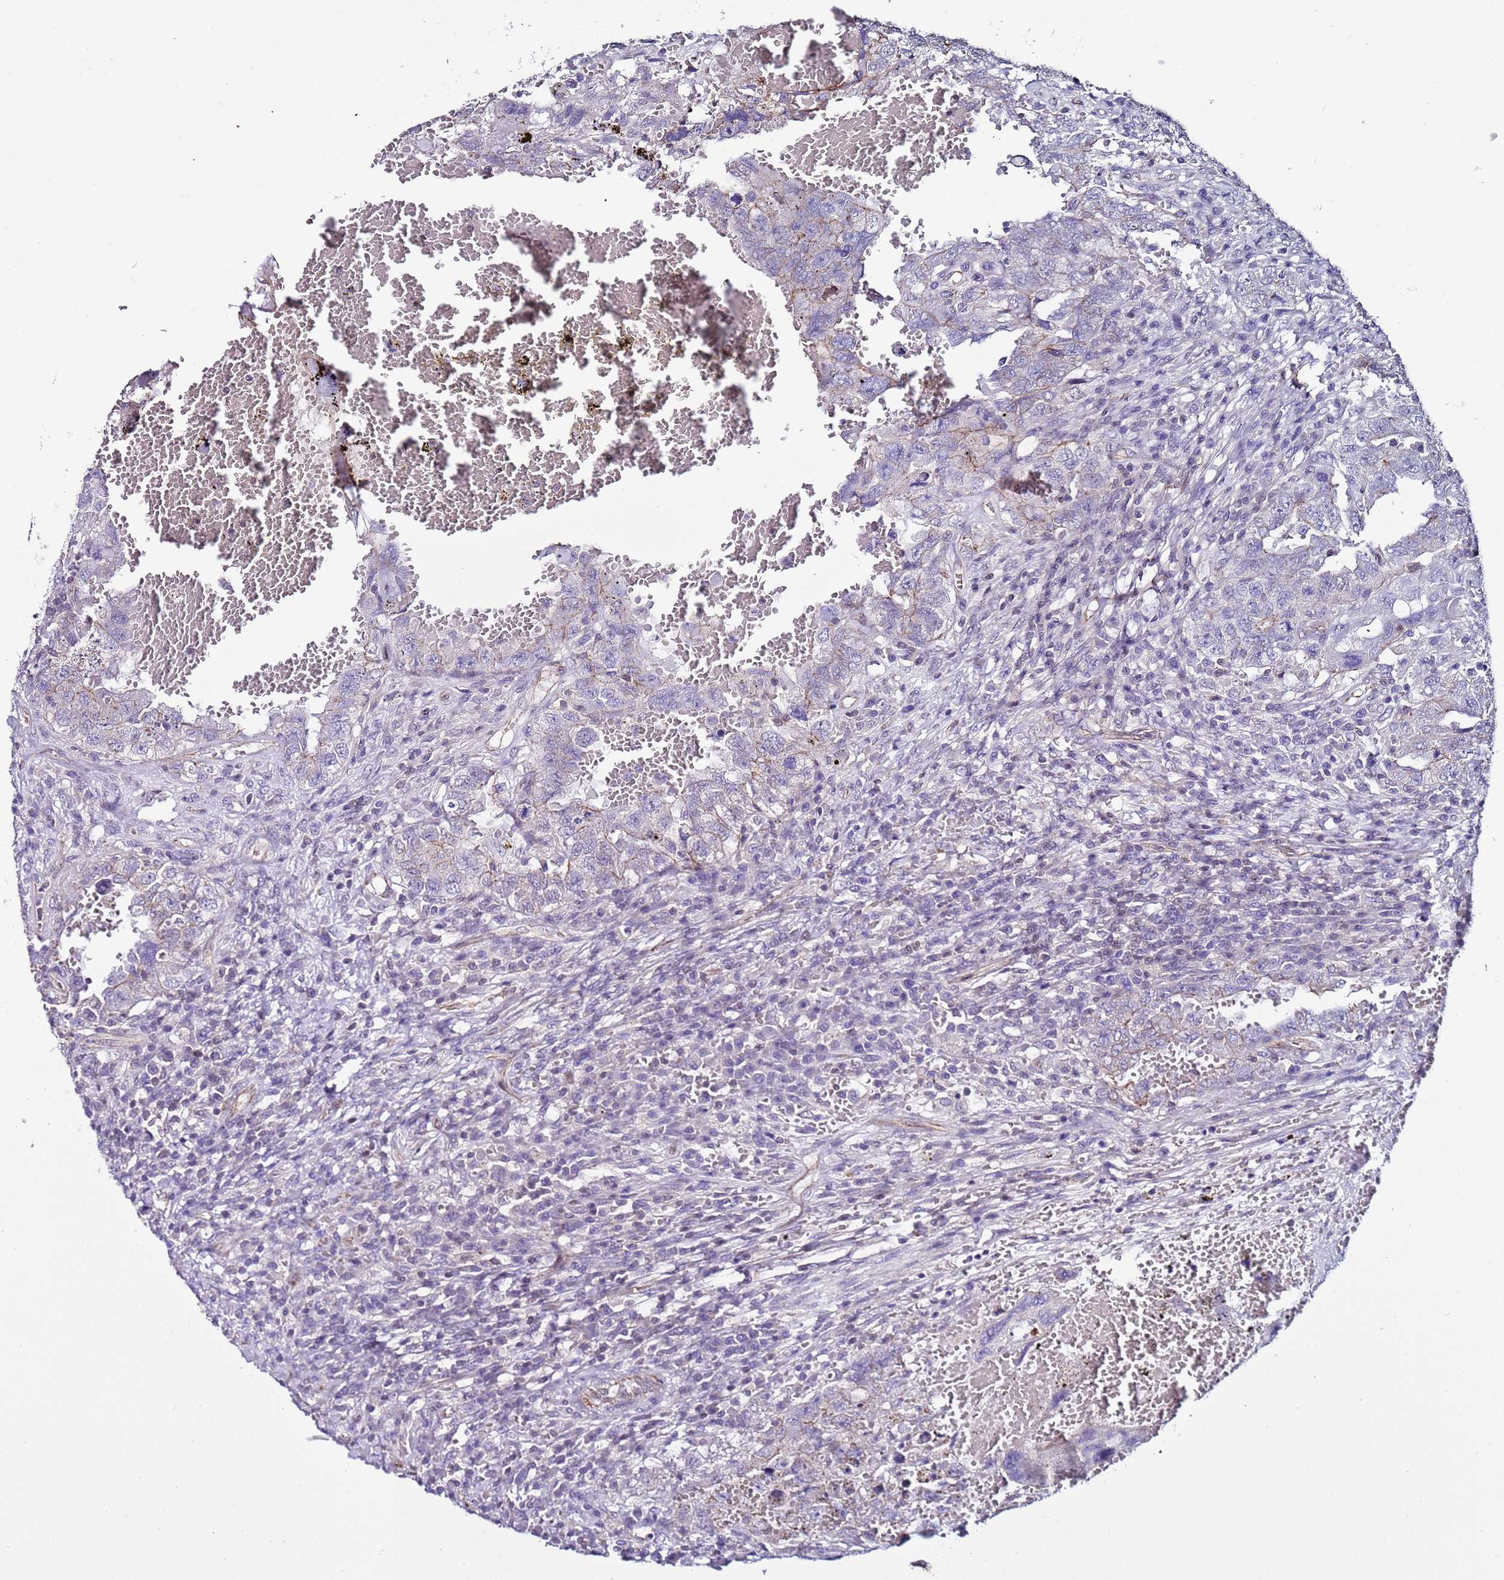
{"staining": {"intensity": "negative", "quantity": "none", "location": "none"}, "tissue": "testis cancer", "cell_type": "Tumor cells", "image_type": "cancer", "snomed": [{"axis": "morphology", "description": "Carcinoma, Embryonal, NOS"}, {"axis": "topography", "description": "Testis"}], "caption": "Immunohistochemistry of embryonal carcinoma (testis) reveals no positivity in tumor cells.", "gene": "TENM3", "patient": {"sex": "male", "age": 26}}